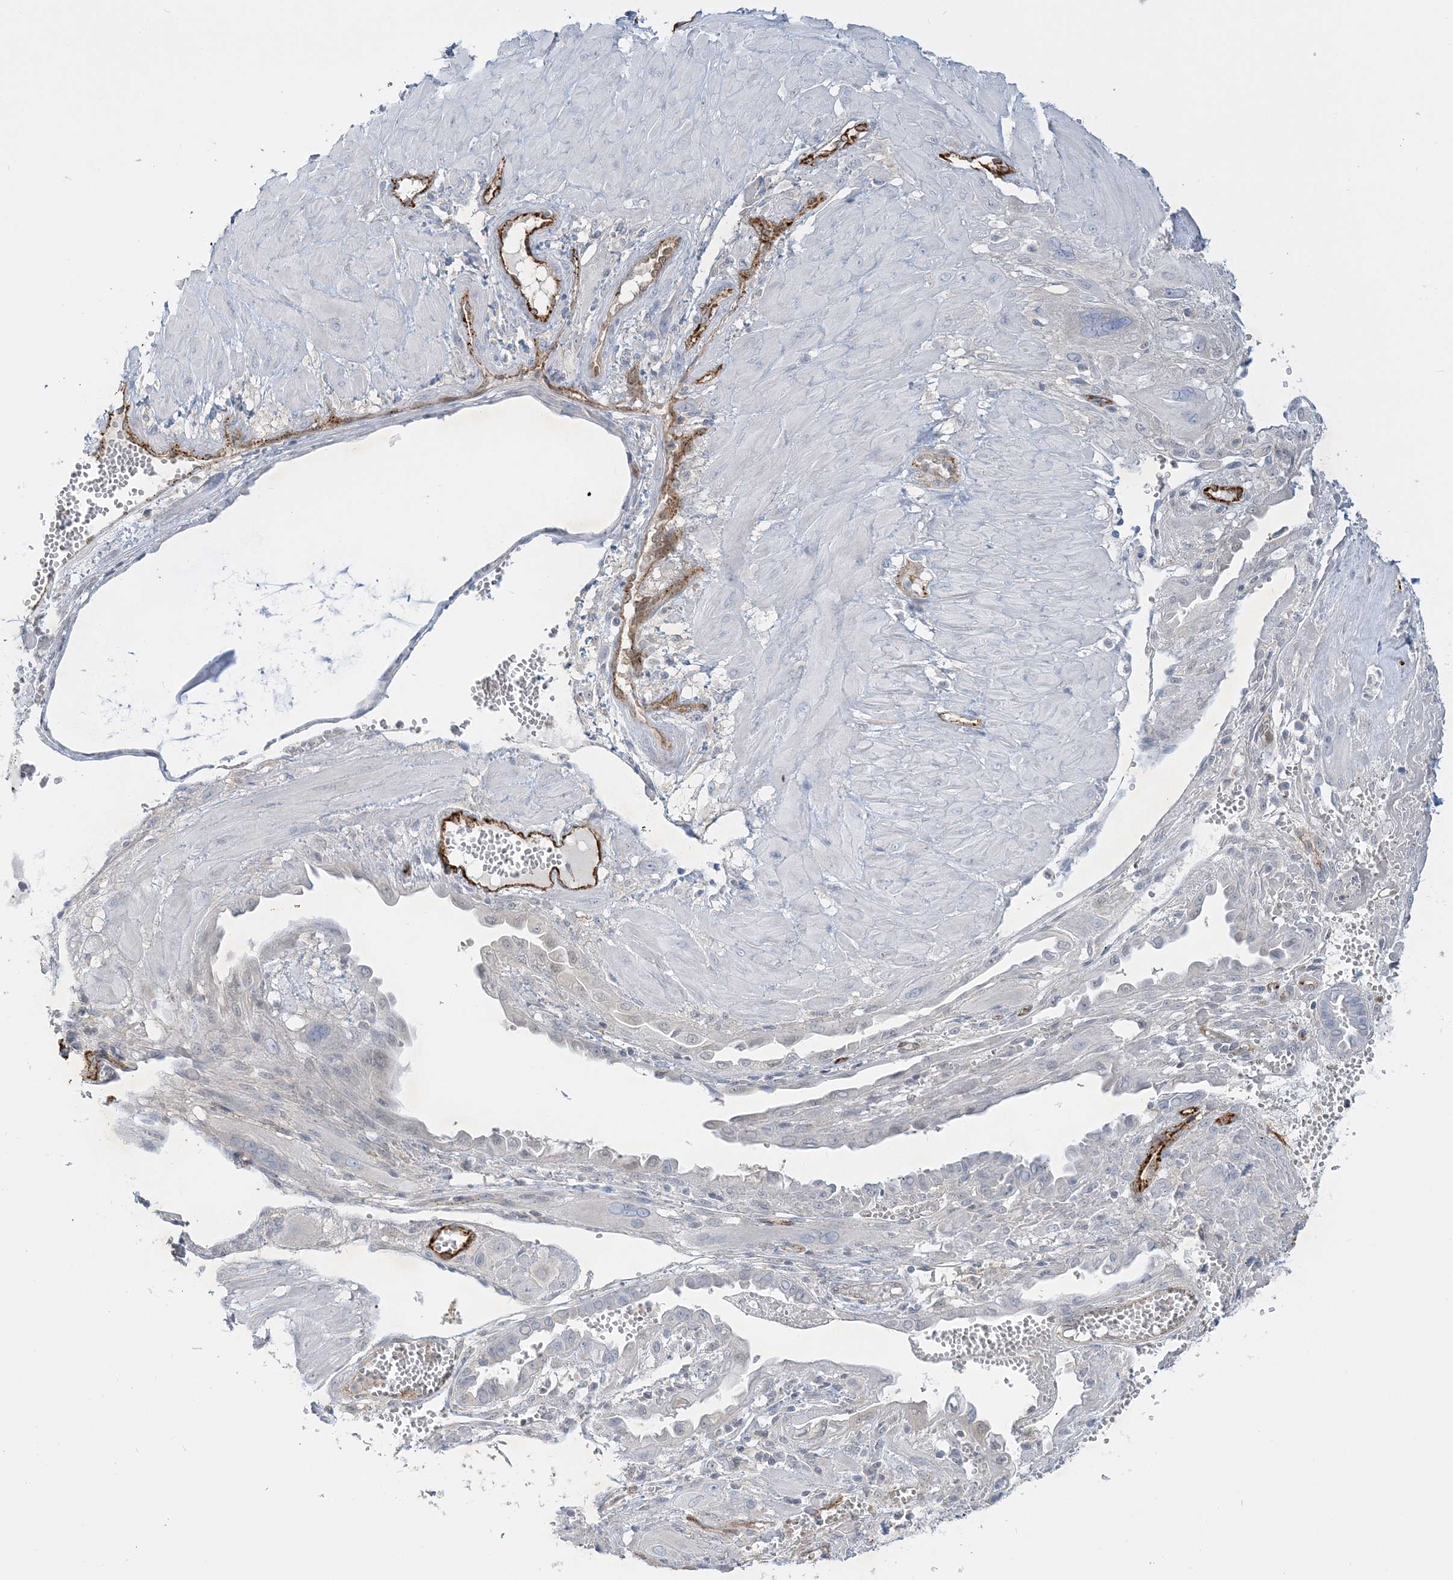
{"staining": {"intensity": "negative", "quantity": "none", "location": "none"}, "tissue": "cervical cancer", "cell_type": "Tumor cells", "image_type": "cancer", "snomed": [{"axis": "morphology", "description": "Squamous cell carcinoma, NOS"}, {"axis": "topography", "description": "Cervix"}], "caption": "Tumor cells are negative for brown protein staining in cervical cancer.", "gene": "INPP1", "patient": {"sex": "female", "age": 34}}